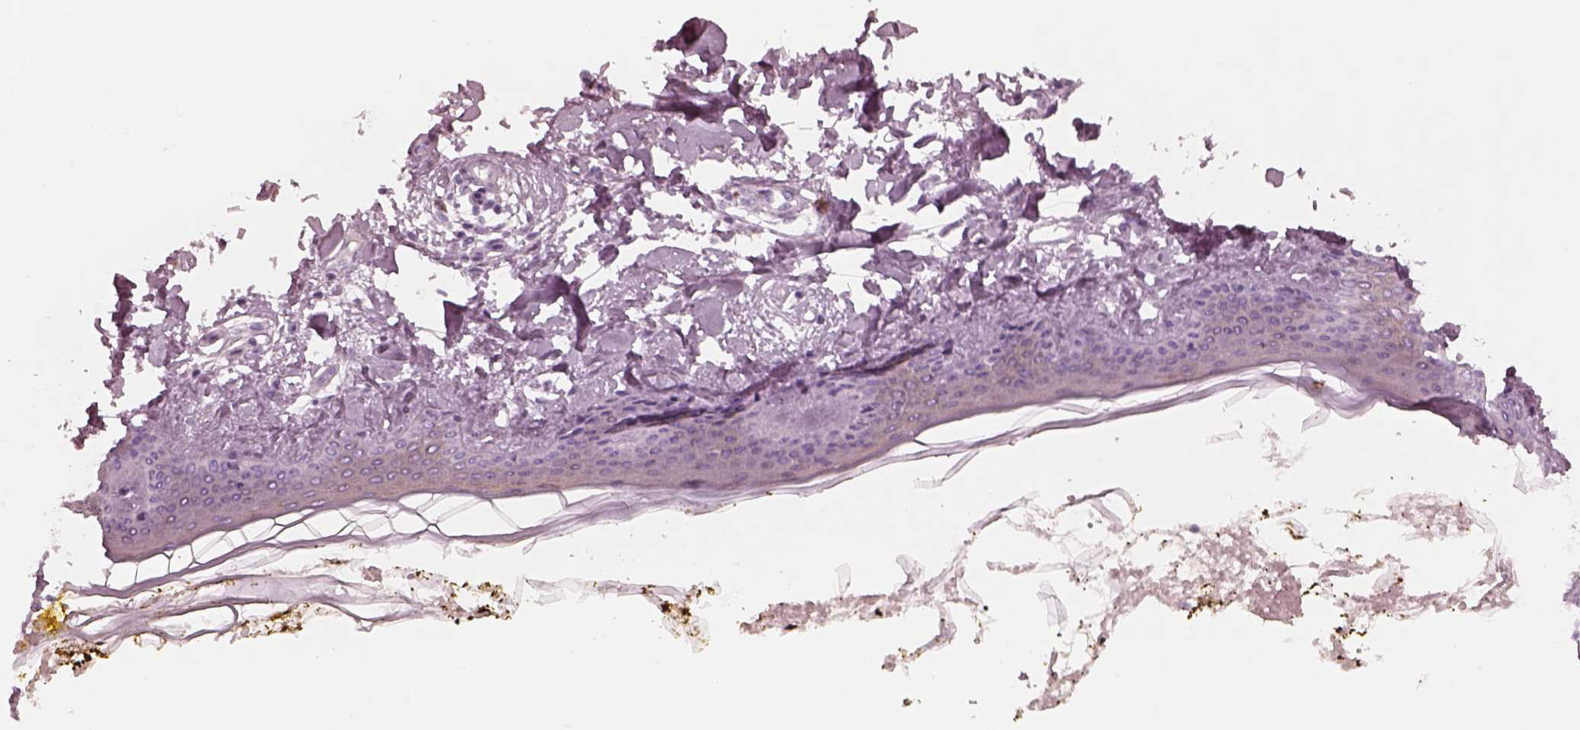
{"staining": {"intensity": "negative", "quantity": "none", "location": "none"}, "tissue": "skin", "cell_type": "Fibroblasts", "image_type": "normal", "snomed": [{"axis": "morphology", "description": "Normal tissue, NOS"}, {"axis": "topography", "description": "Skin"}], "caption": "Histopathology image shows no significant protein staining in fibroblasts of unremarkable skin. (DAB (3,3'-diaminobenzidine) IHC visualized using brightfield microscopy, high magnification).", "gene": "PON3", "patient": {"sex": "female", "age": 34}}